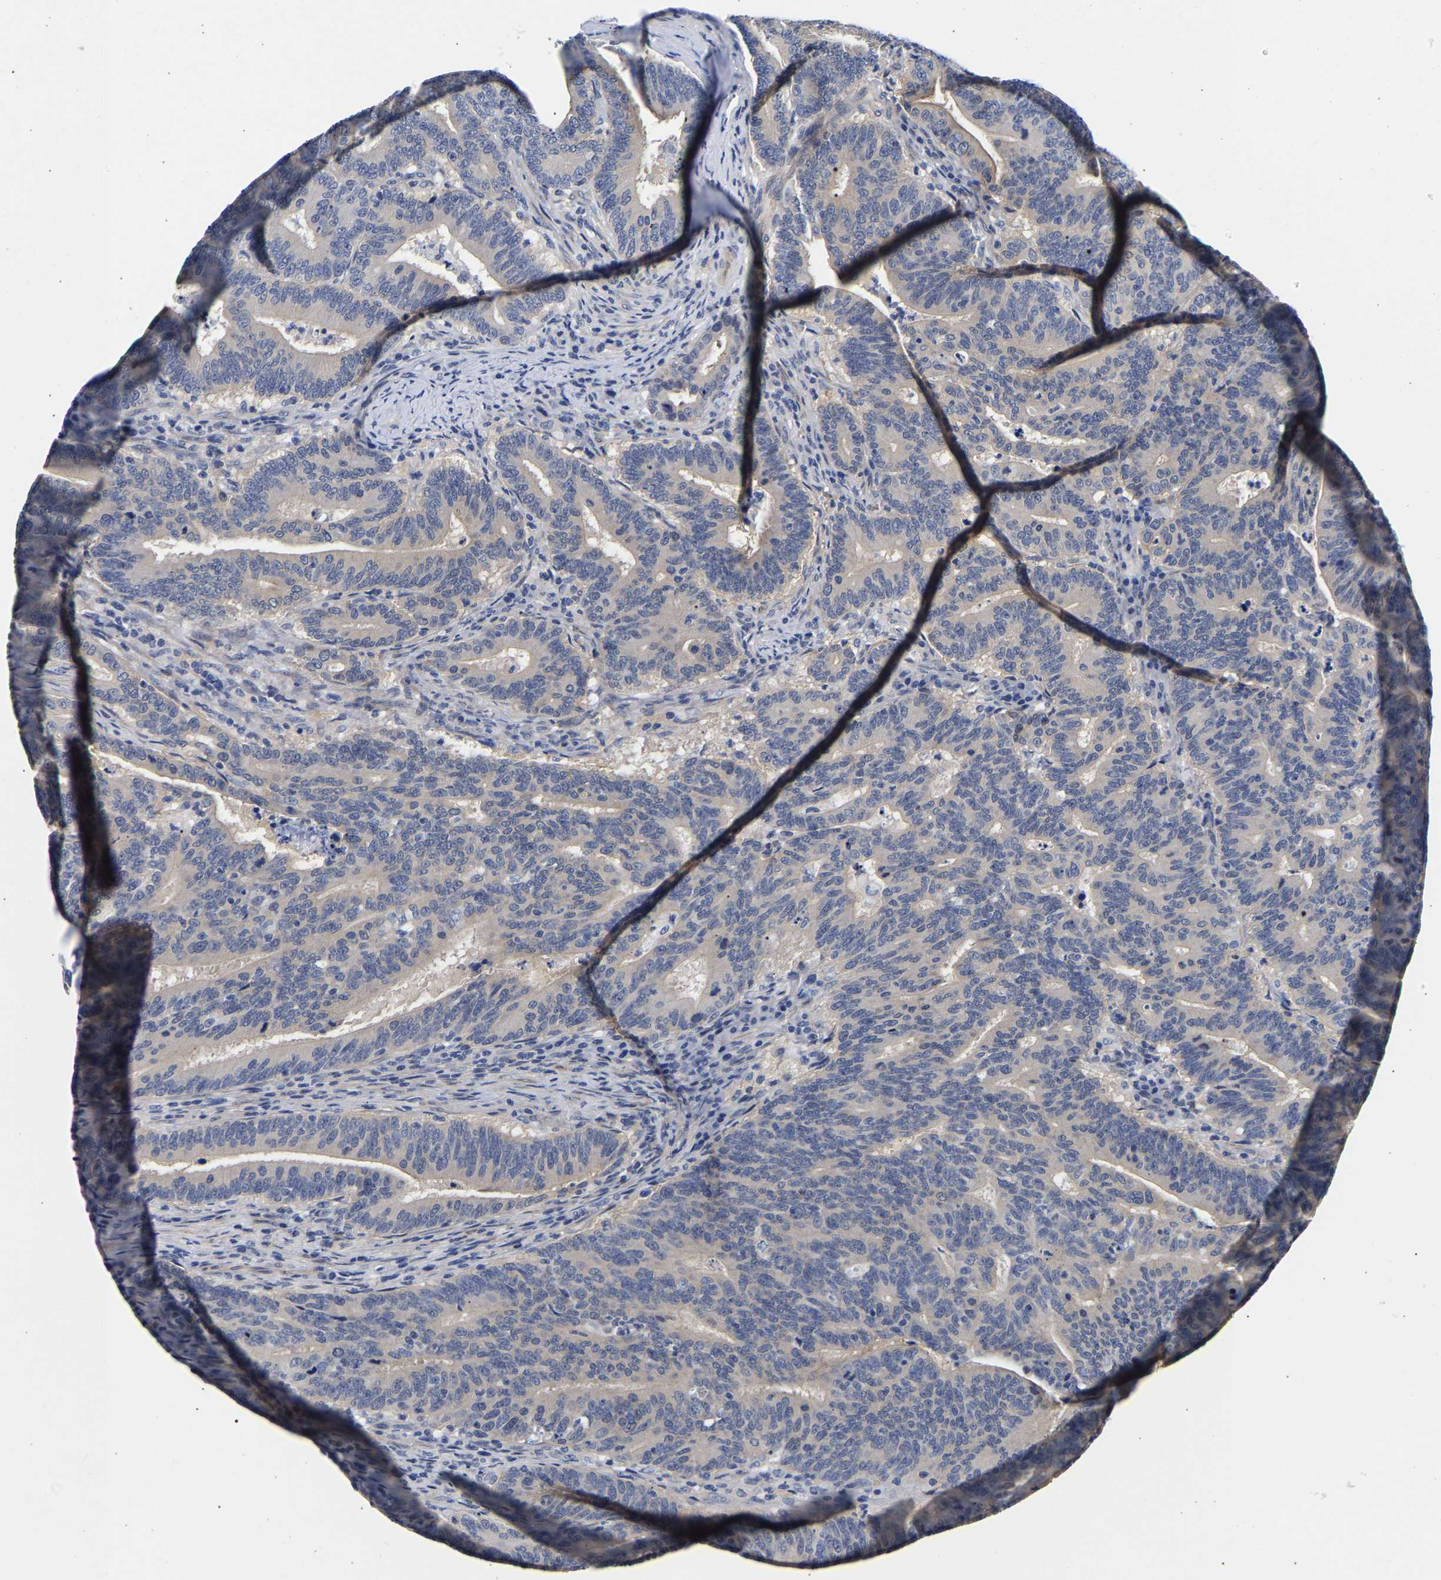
{"staining": {"intensity": "weak", "quantity": "<25%", "location": "cytoplasmic/membranous"}, "tissue": "colorectal cancer", "cell_type": "Tumor cells", "image_type": "cancer", "snomed": [{"axis": "morphology", "description": "Adenocarcinoma, NOS"}, {"axis": "topography", "description": "Colon"}], "caption": "High power microscopy micrograph of an IHC photomicrograph of colorectal cancer (adenocarcinoma), revealing no significant expression in tumor cells.", "gene": "CCDC6", "patient": {"sex": "female", "age": 66}}